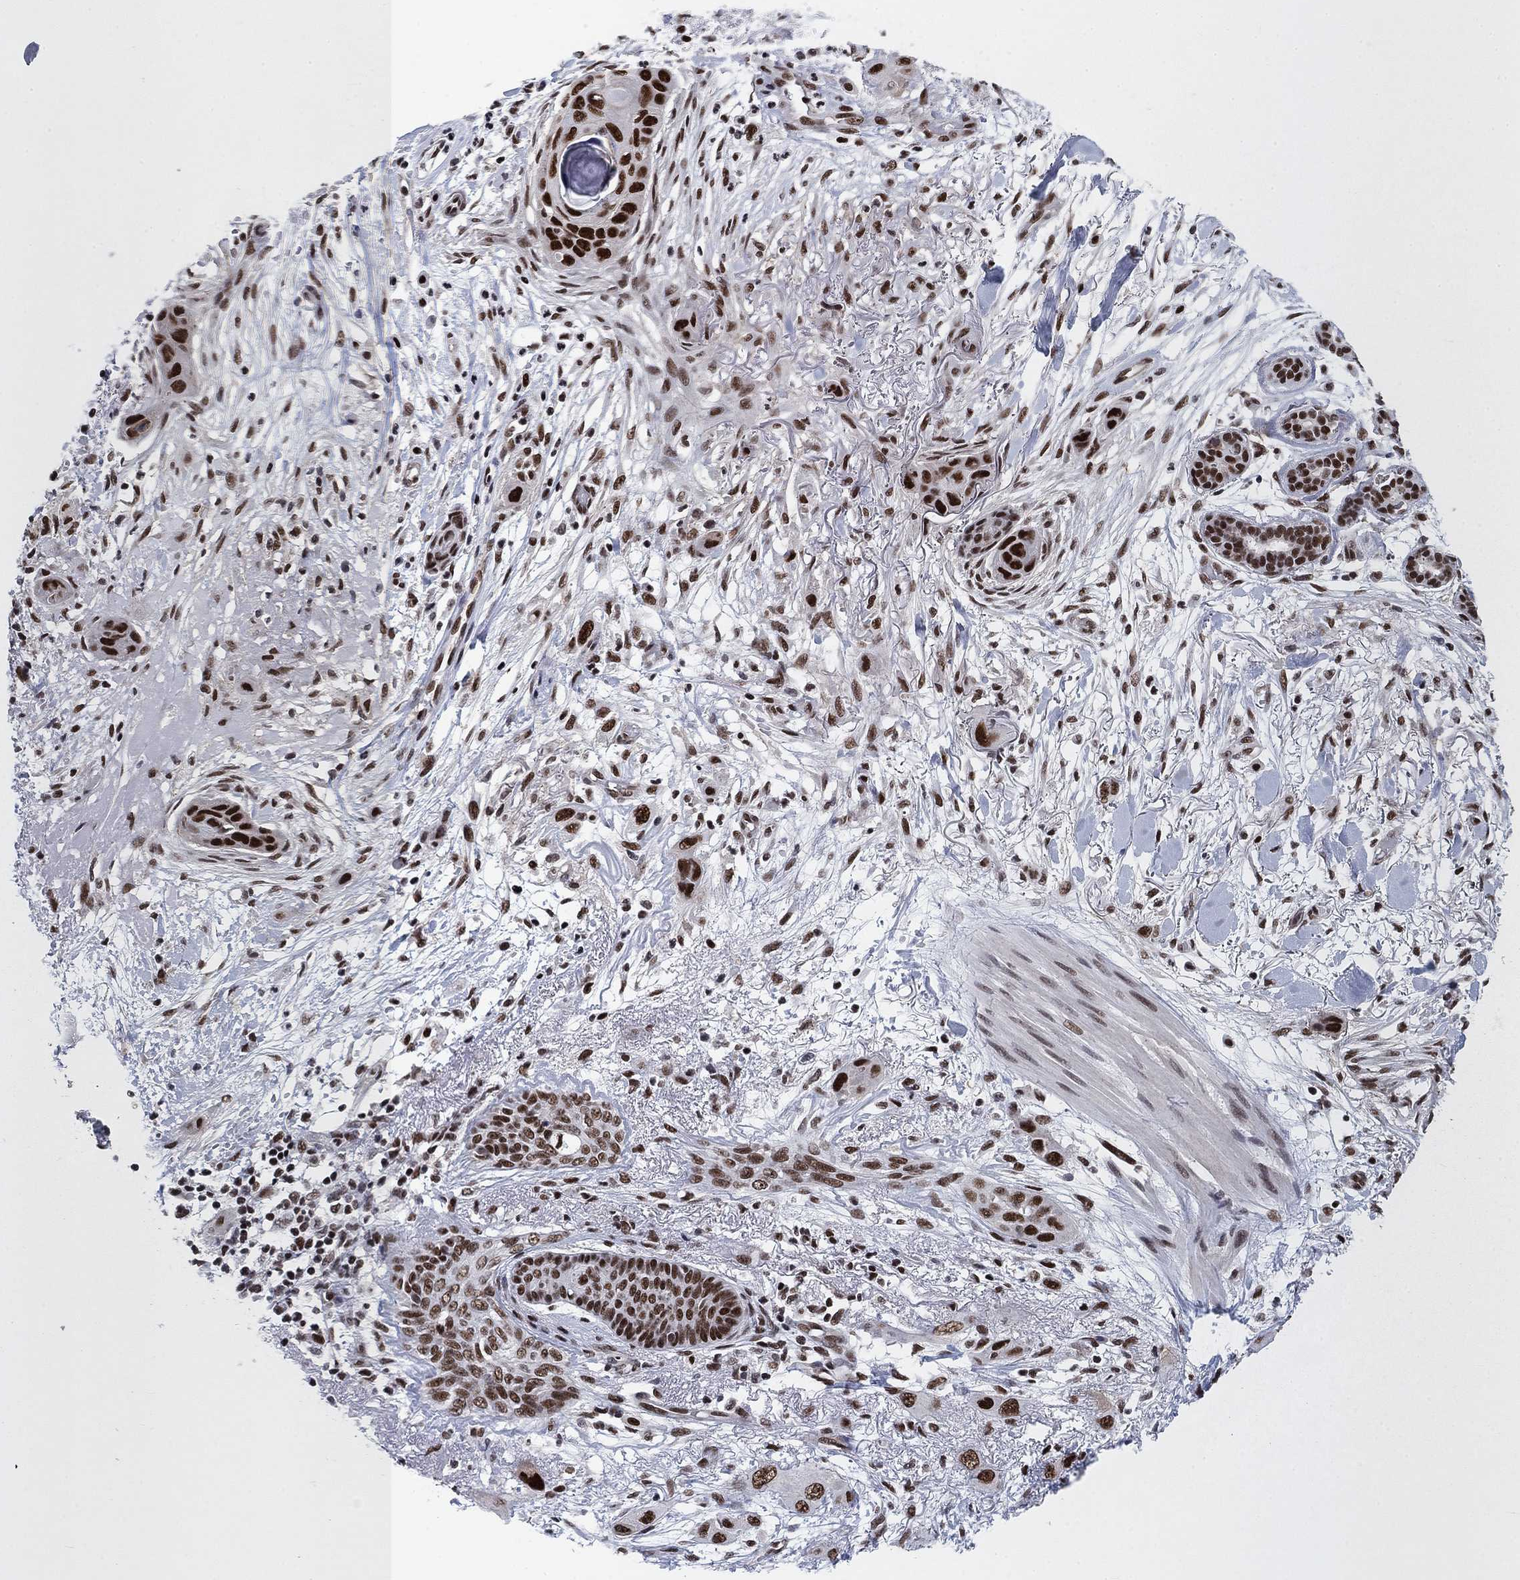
{"staining": {"intensity": "strong", "quantity": ">75%", "location": "nuclear"}, "tissue": "skin cancer", "cell_type": "Tumor cells", "image_type": "cancer", "snomed": [{"axis": "morphology", "description": "Squamous cell carcinoma, NOS"}, {"axis": "topography", "description": "Skin"}], "caption": "The histopathology image displays staining of squamous cell carcinoma (skin), revealing strong nuclear protein positivity (brown color) within tumor cells. (Stains: DAB (3,3'-diaminobenzidine) in brown, nuclei in blue, Microscopy: brightfield microscopy at high magnification).", "gene": "RPRD1B", "patient": {"sex": "male", "age": 79}}